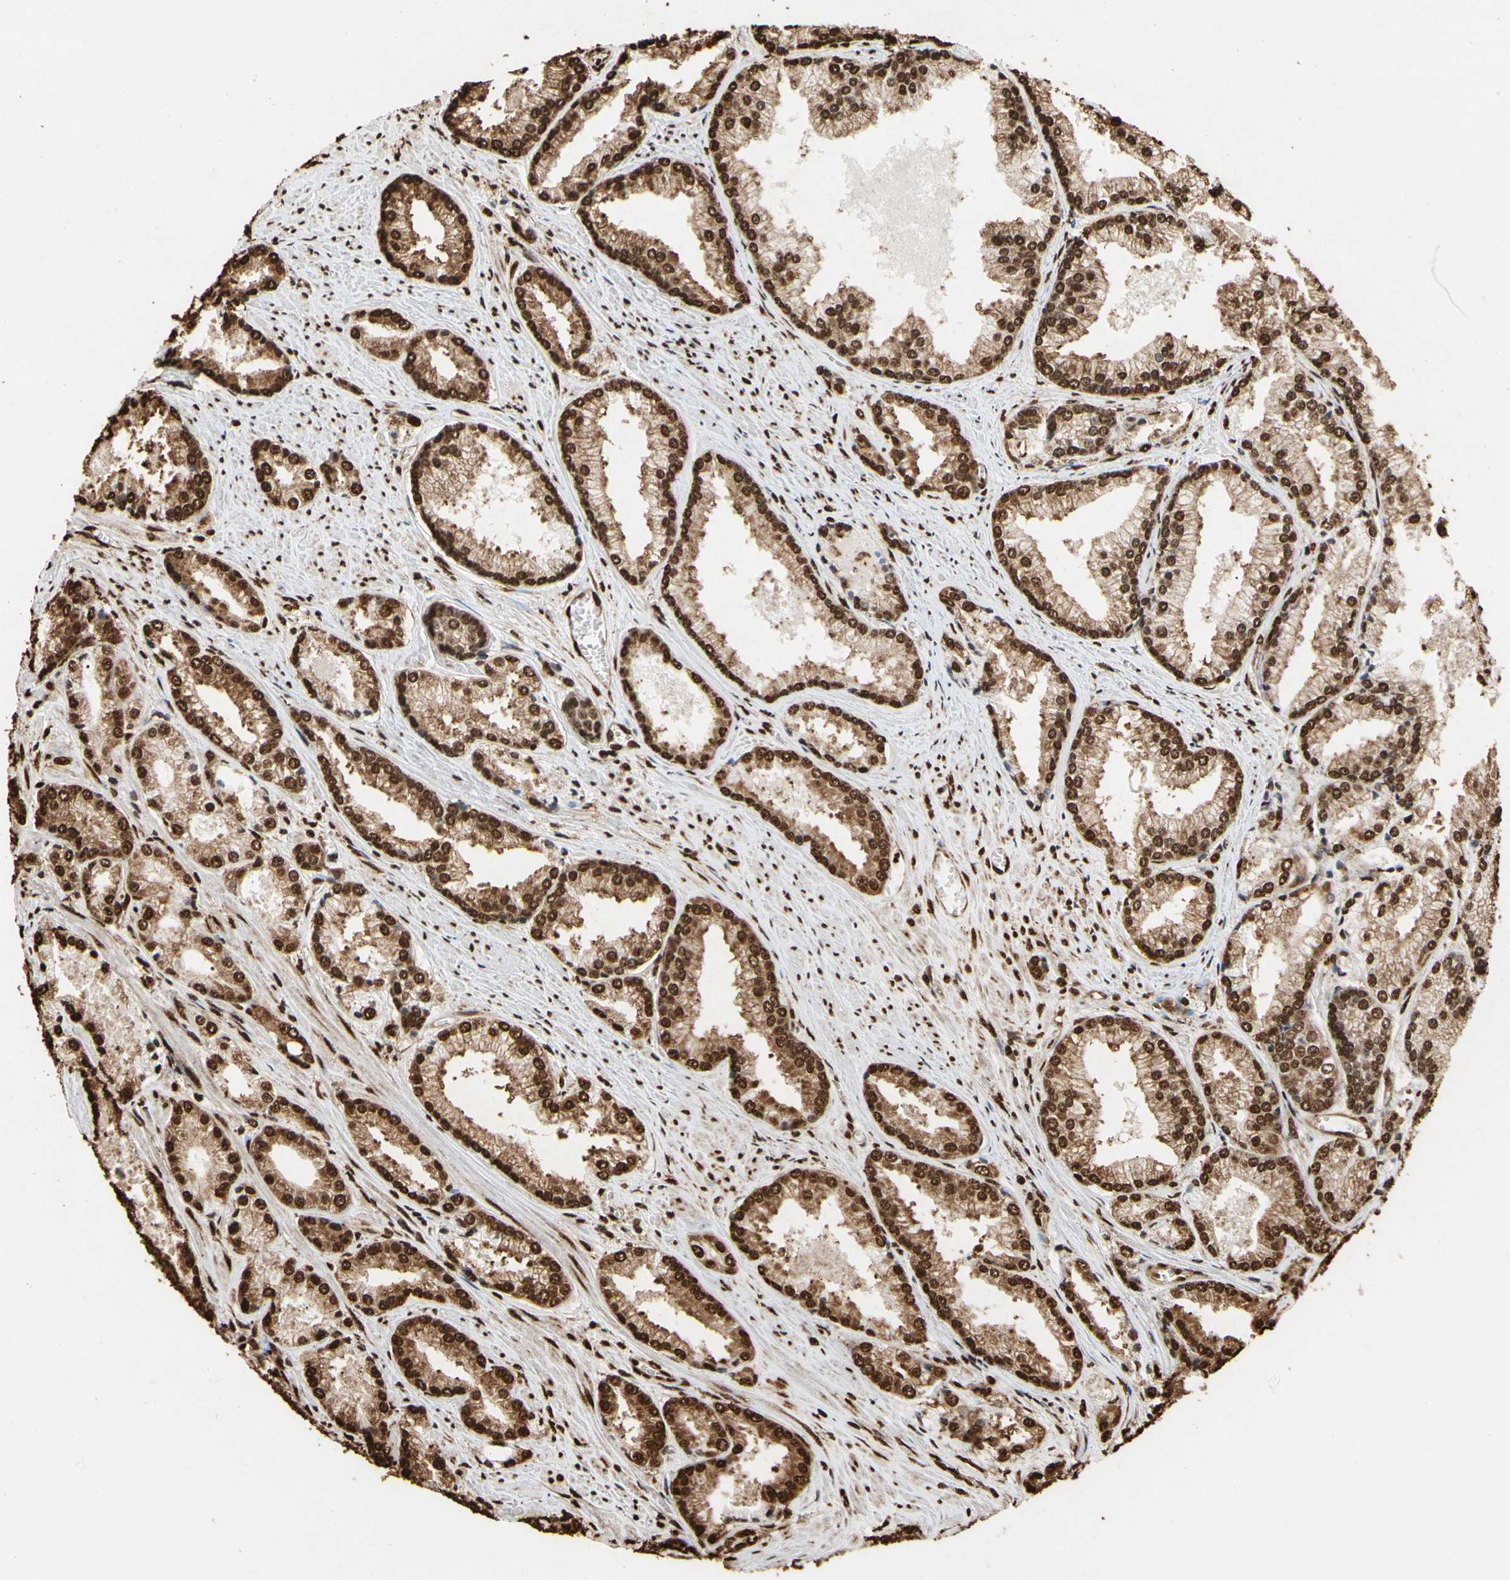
{"staining": {"intensity": "strong", "quantity": ">75%", "location": "cytoplasmic/membranous,nuclear"}, "tissue": "prostate cancer", "cell_type": "Tumor cells", "image_type": "cancer", "snomed": [{"axis": "morphology", "description": "Adenocarcinoma, Low grade"}, {"axis": "topography", "description": "Prostate"}], "caption": "Prostate low-grade adenocarcinoma stained with DAB immunohistochemistry (IHC) exhibits high levels of strong cytoplasmic/membranous and nuclear staining in about >75% of tumor cells.", "gene": "HNRNPK", "patient": {"sex": "male", "age": 64}}